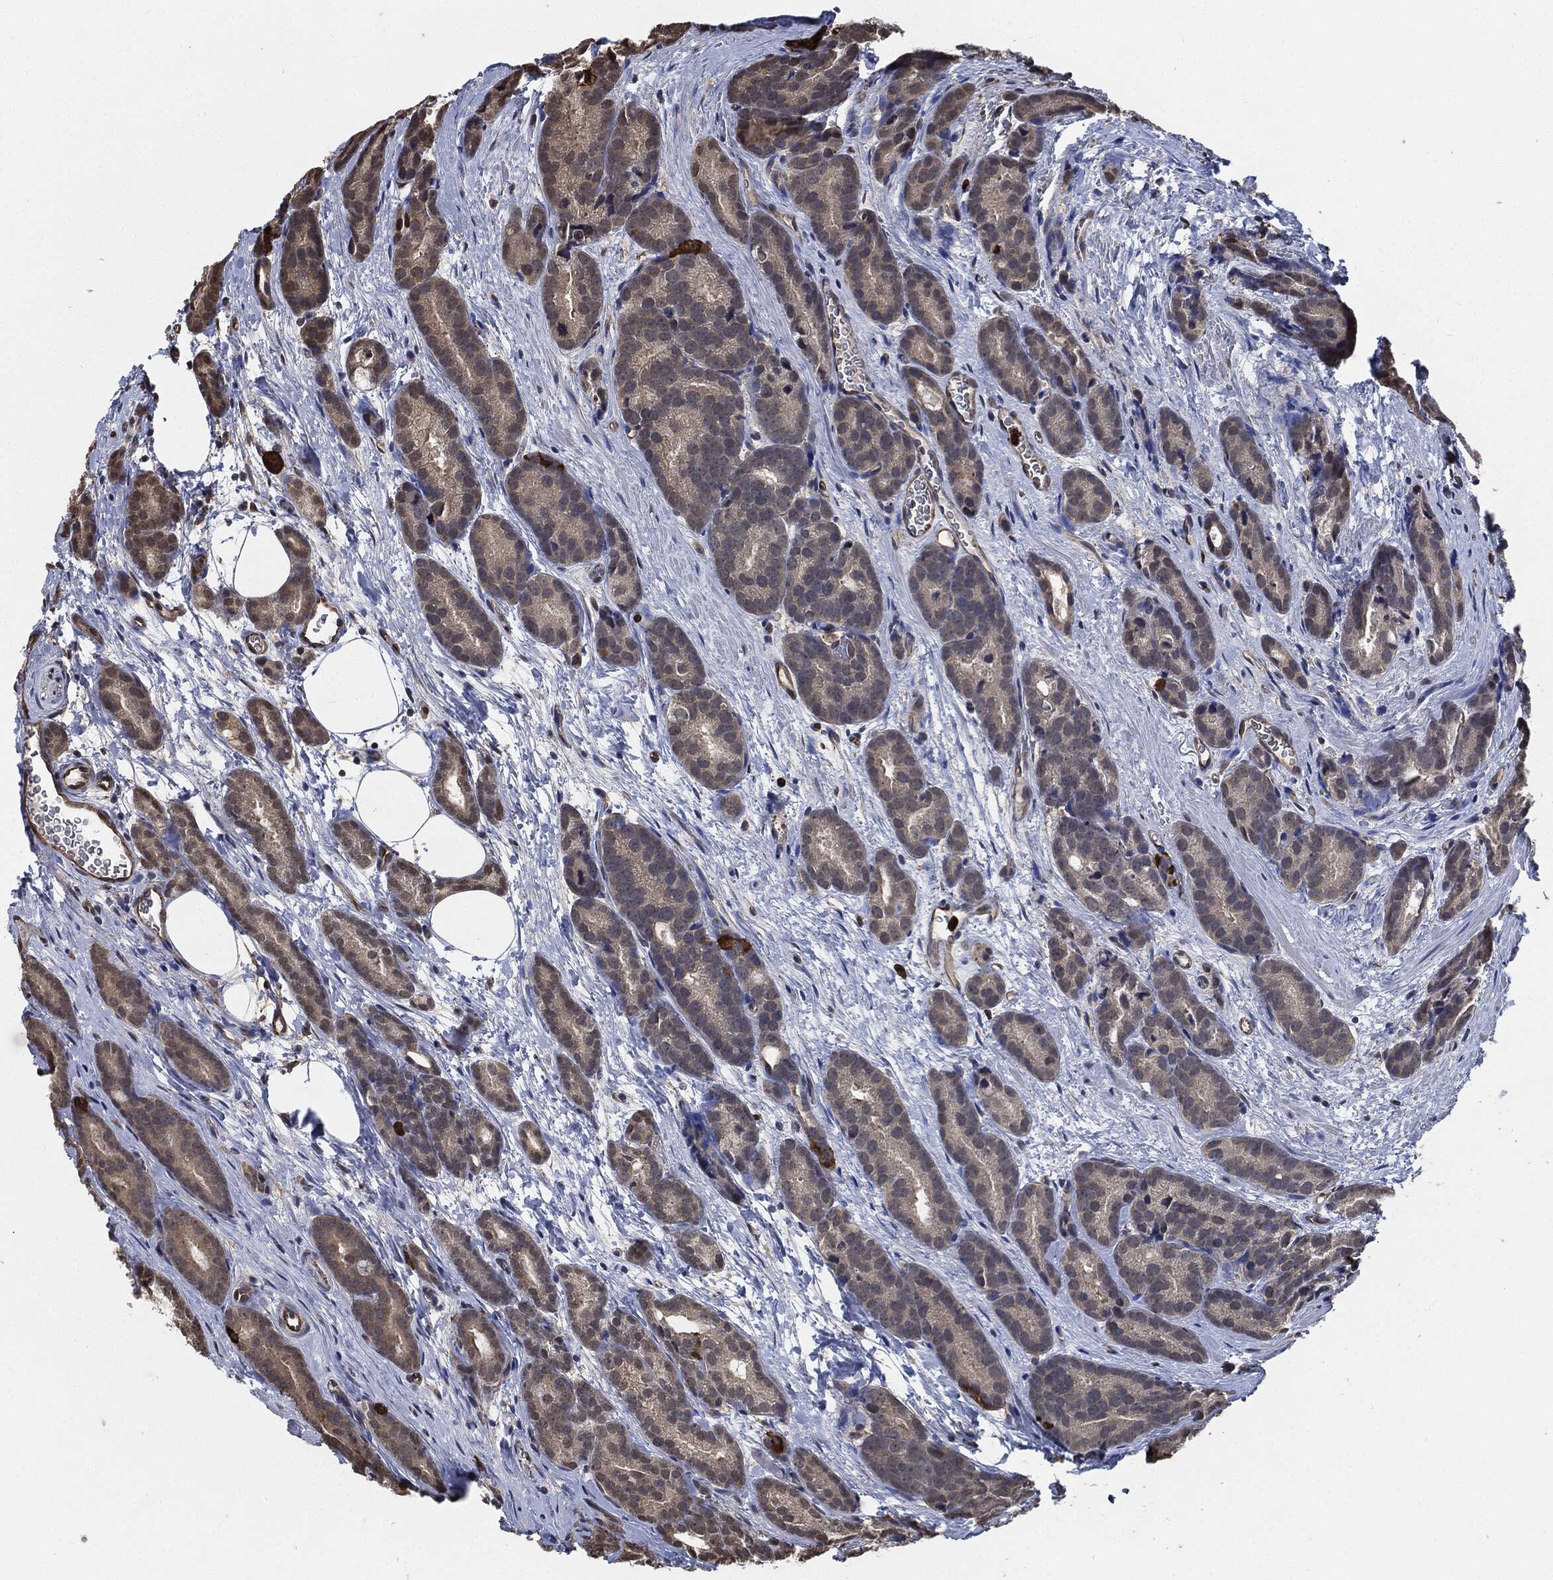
{"staining": {"intensity": "weak", "quantity": "<25%", "location": "cytoplasmic/membranous"}, "tissue": "prostate cancer", "cell_type": "Tumor cells", "image_type": "cancer", "snomed": [{"axis": "morphology", "description": "Adenocarcinoma, NOS"}, {"axis": "topography", "description": "Prostate"}], "caption": "An image of human adenocarcinoma (prostate) is negative for staining in tumor cells. The staining was performed using DAB (3,3'-diaminobenzidine) to visualize the protein expression in brown, while the nuclei were stained in blue with hematoxylin (Magnification: 20x).", "gene": "S100A9", "patient": {"sex": "male", "age": 71}}